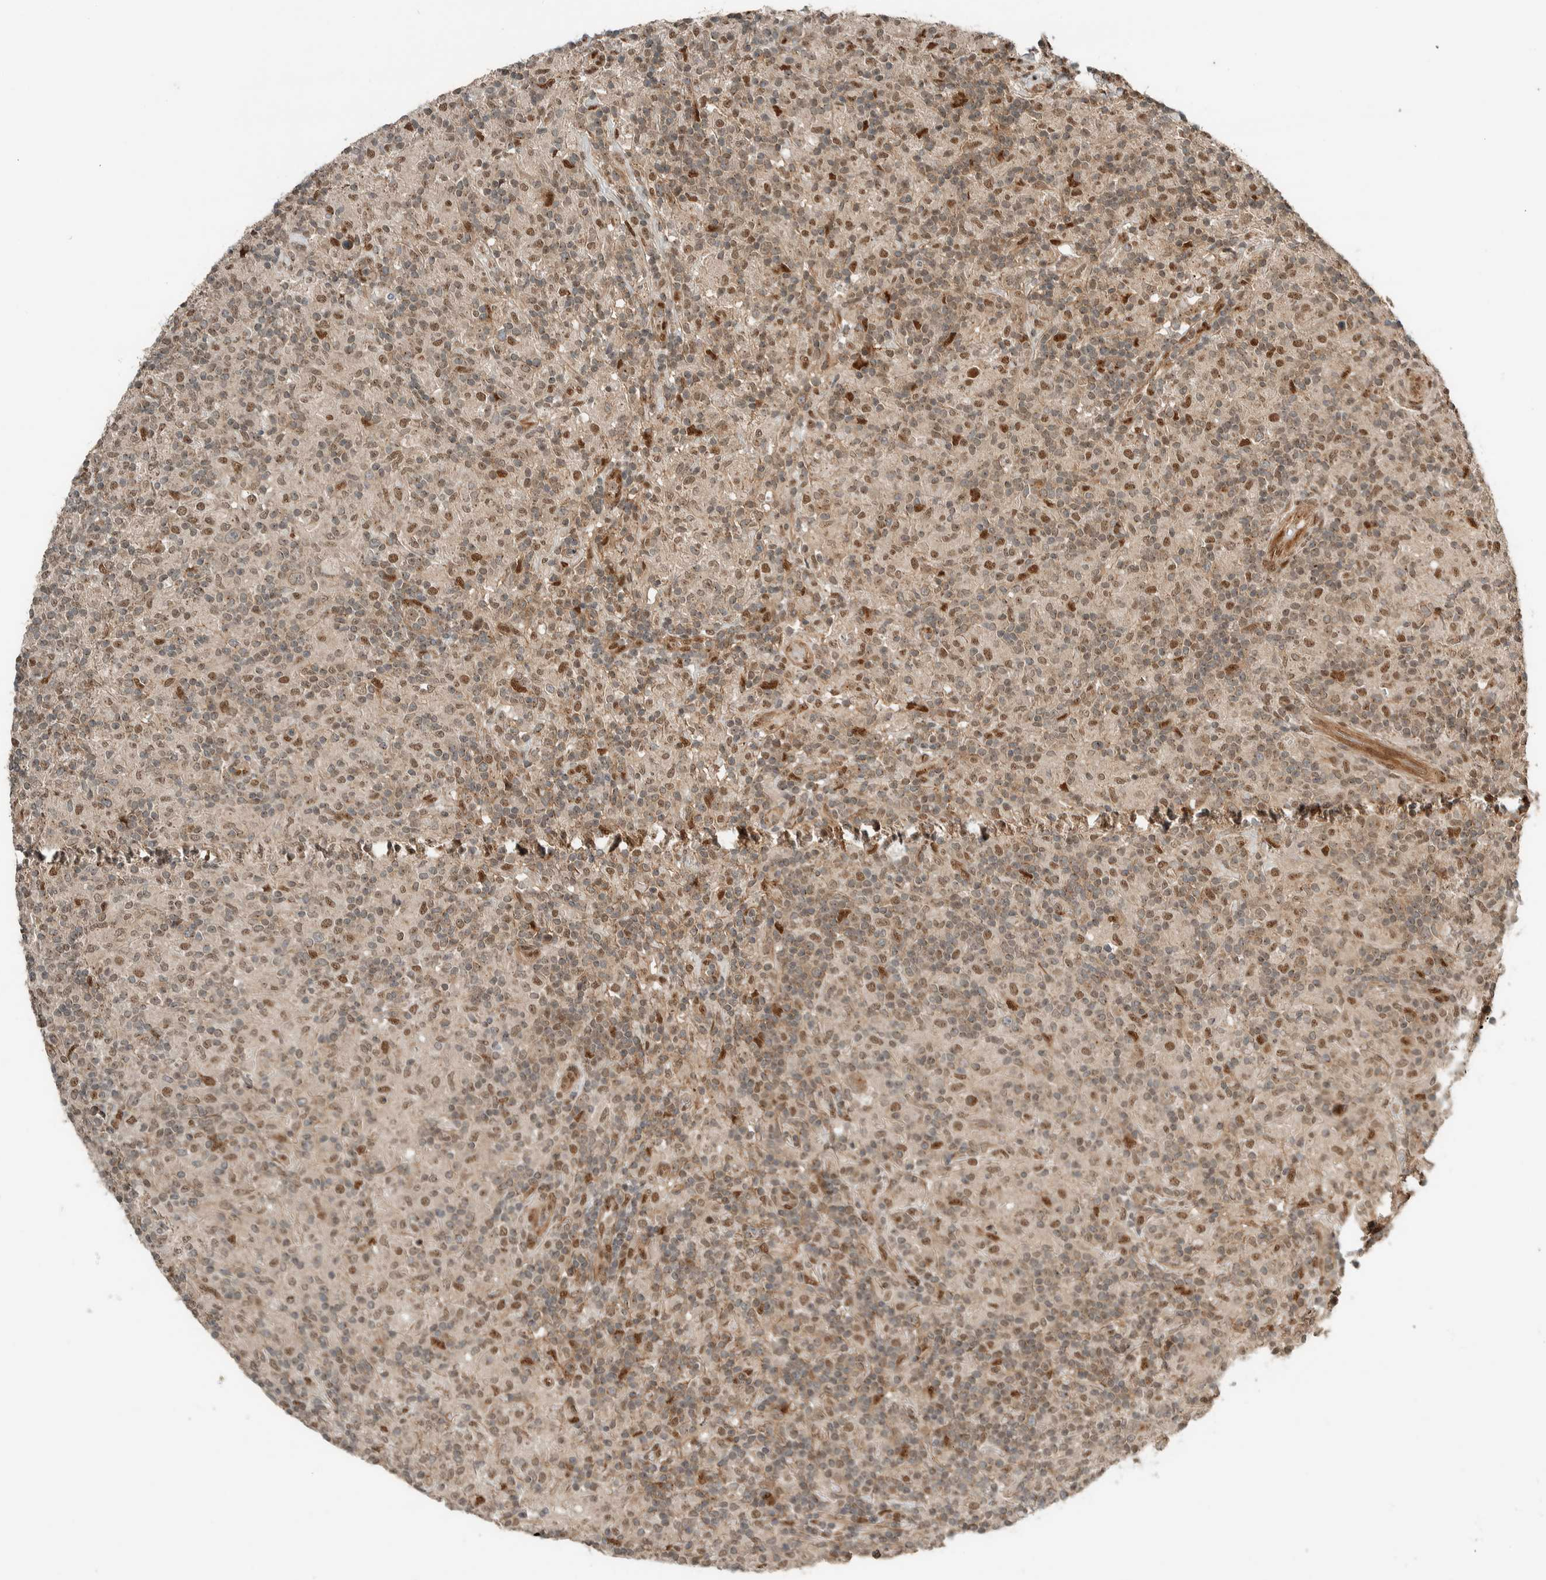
{"staining": {"intensity": "negative", "quantity": "none", "location": "none"}, "tissue": "lymphoma", "cell_type": "Tumor cells", "image_type": "cancer", "snomed": [{"axis": "morphology", "description": "Hodgkin's disease, NOS"}, {"axis": "topography", "description": "Lymph node"}], "caption": "High power microscopy photomicrograph of an immunohistochemistry histopathology image of lymphoma, revealing no significant staining in tumor cells.", "gene": "STXBP4", "patient": {"sex": "male", "age": 70}}